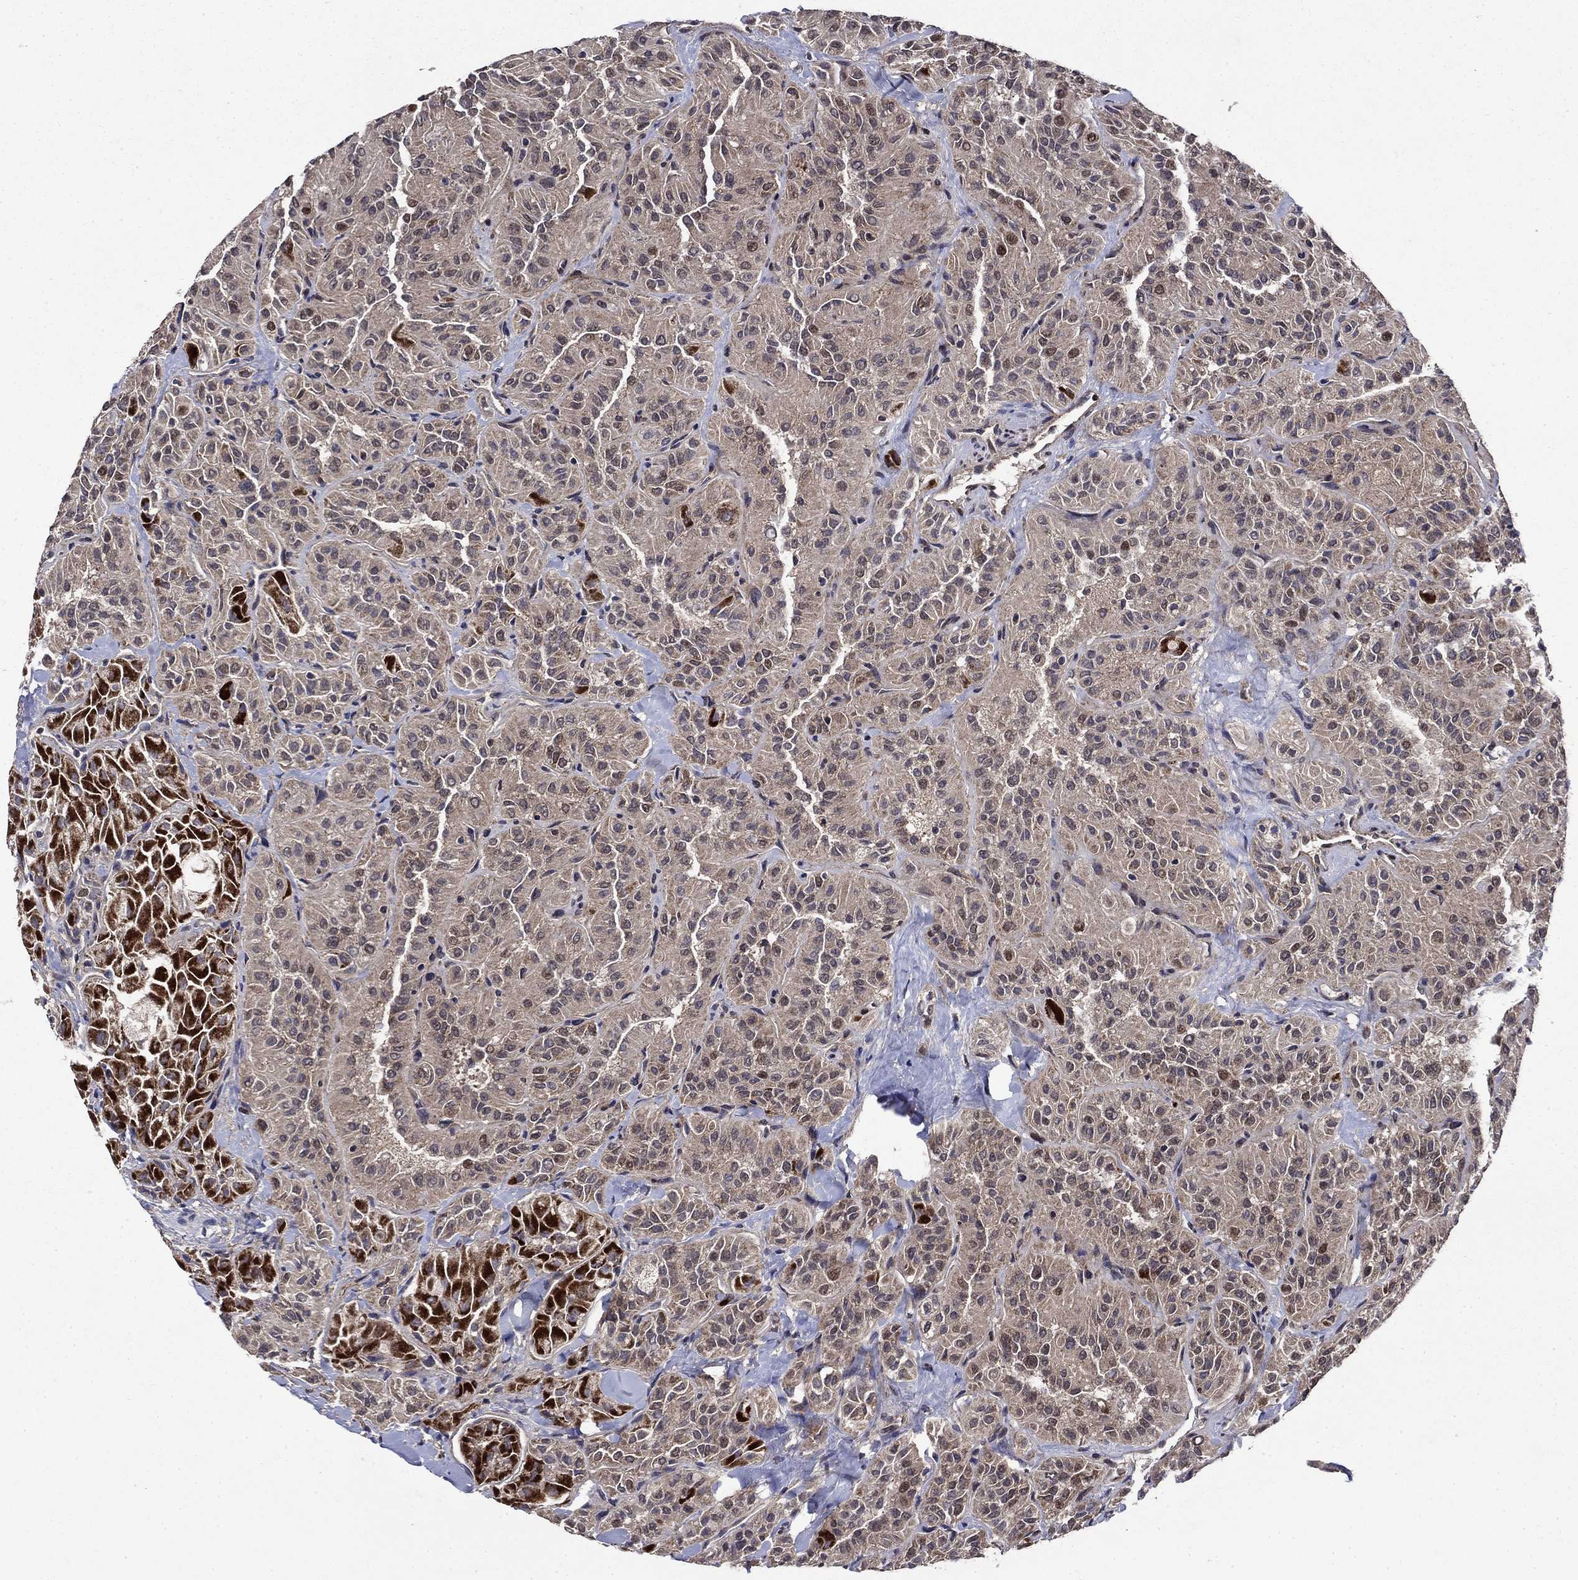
{"staining": {"intensity": "strong", "quantity": "25%-75%", "location": "cytoplasmic/membranous,nuclear"}, "tissue": "thyroid cancer", "cell_type": "Tumor cells", "image_type": "cancer", "snomed": [{"axis": "morphology", "description": "Papillary adenocarcinoma, NOS"}, {"axis": "topography", "description": "Thyroid gland"}], "caption": "IHC of human papillary adenocarcinoma (thyroid) shows high levels of strong cytoplasmic/membranous and nuclear positivity in about 25%-75% of tumor cells. Nuclei are stained in blue.", "gene": "AGTPBP1", "patient": {"sex": "female", "age": 45}}